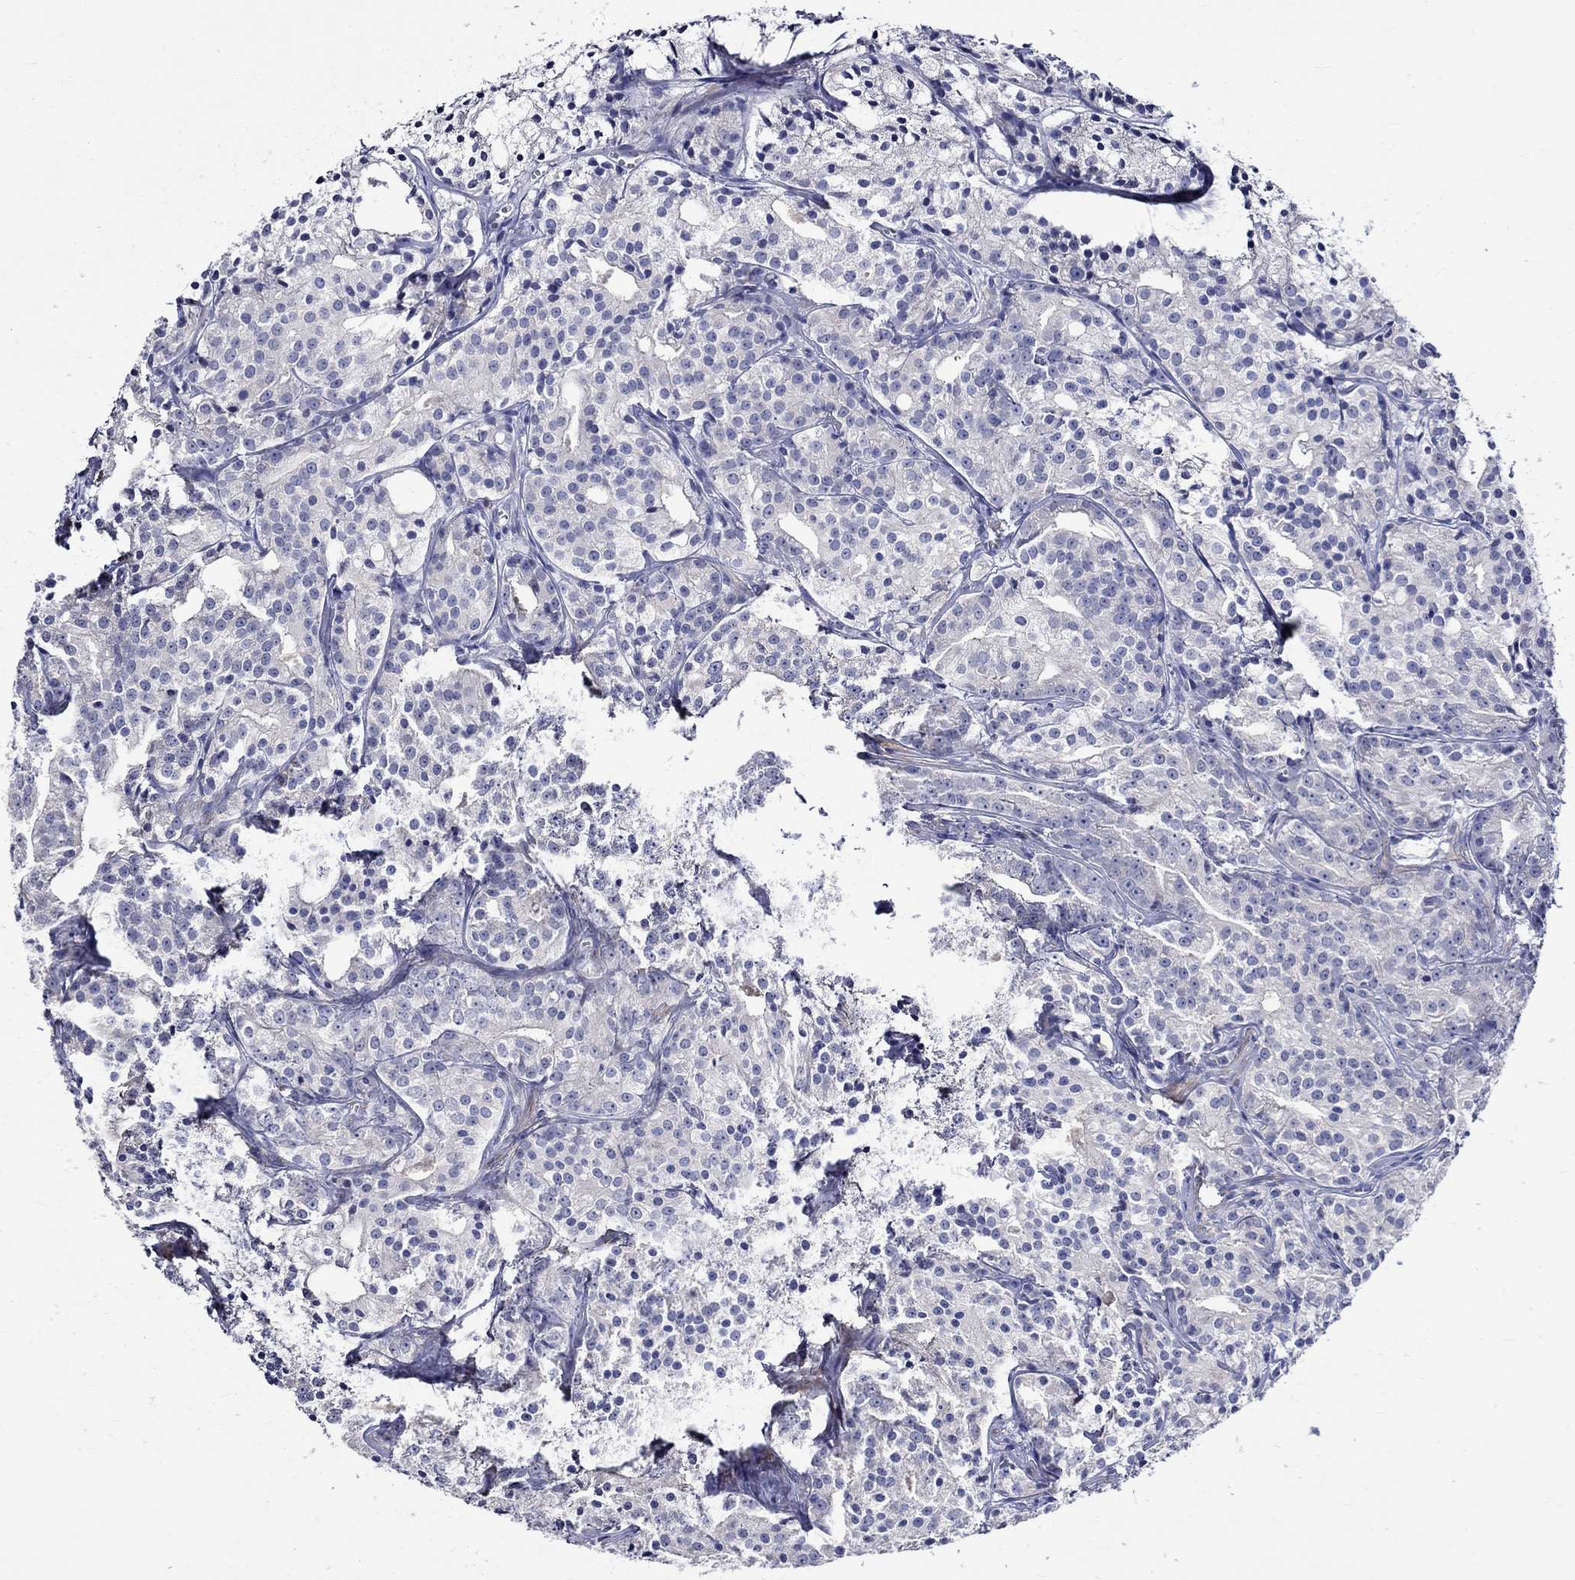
{"staining": {"intensity": "negative", "quantity": "none", "location": "none"}, "tissue": "prostate cancer", "cell_type": "Tumor cells", "image_type": "cancer", "snomed": [{"axis": "morphology", "description": "Adenocarcinoma, Medium grade"}, {"axis": "topography", "description": "Prostate"}], "caption": "Immunohistochemistry photomicrograph of neoplastic tissue: prostate cancer stained with DAB (3,3'-diaminobenzidine) displays no significant protein expression in tumor cells. Nuclei are stained in blue.", "gene": "CRYAB", "patient": {"sex": "male", "age": 74}}